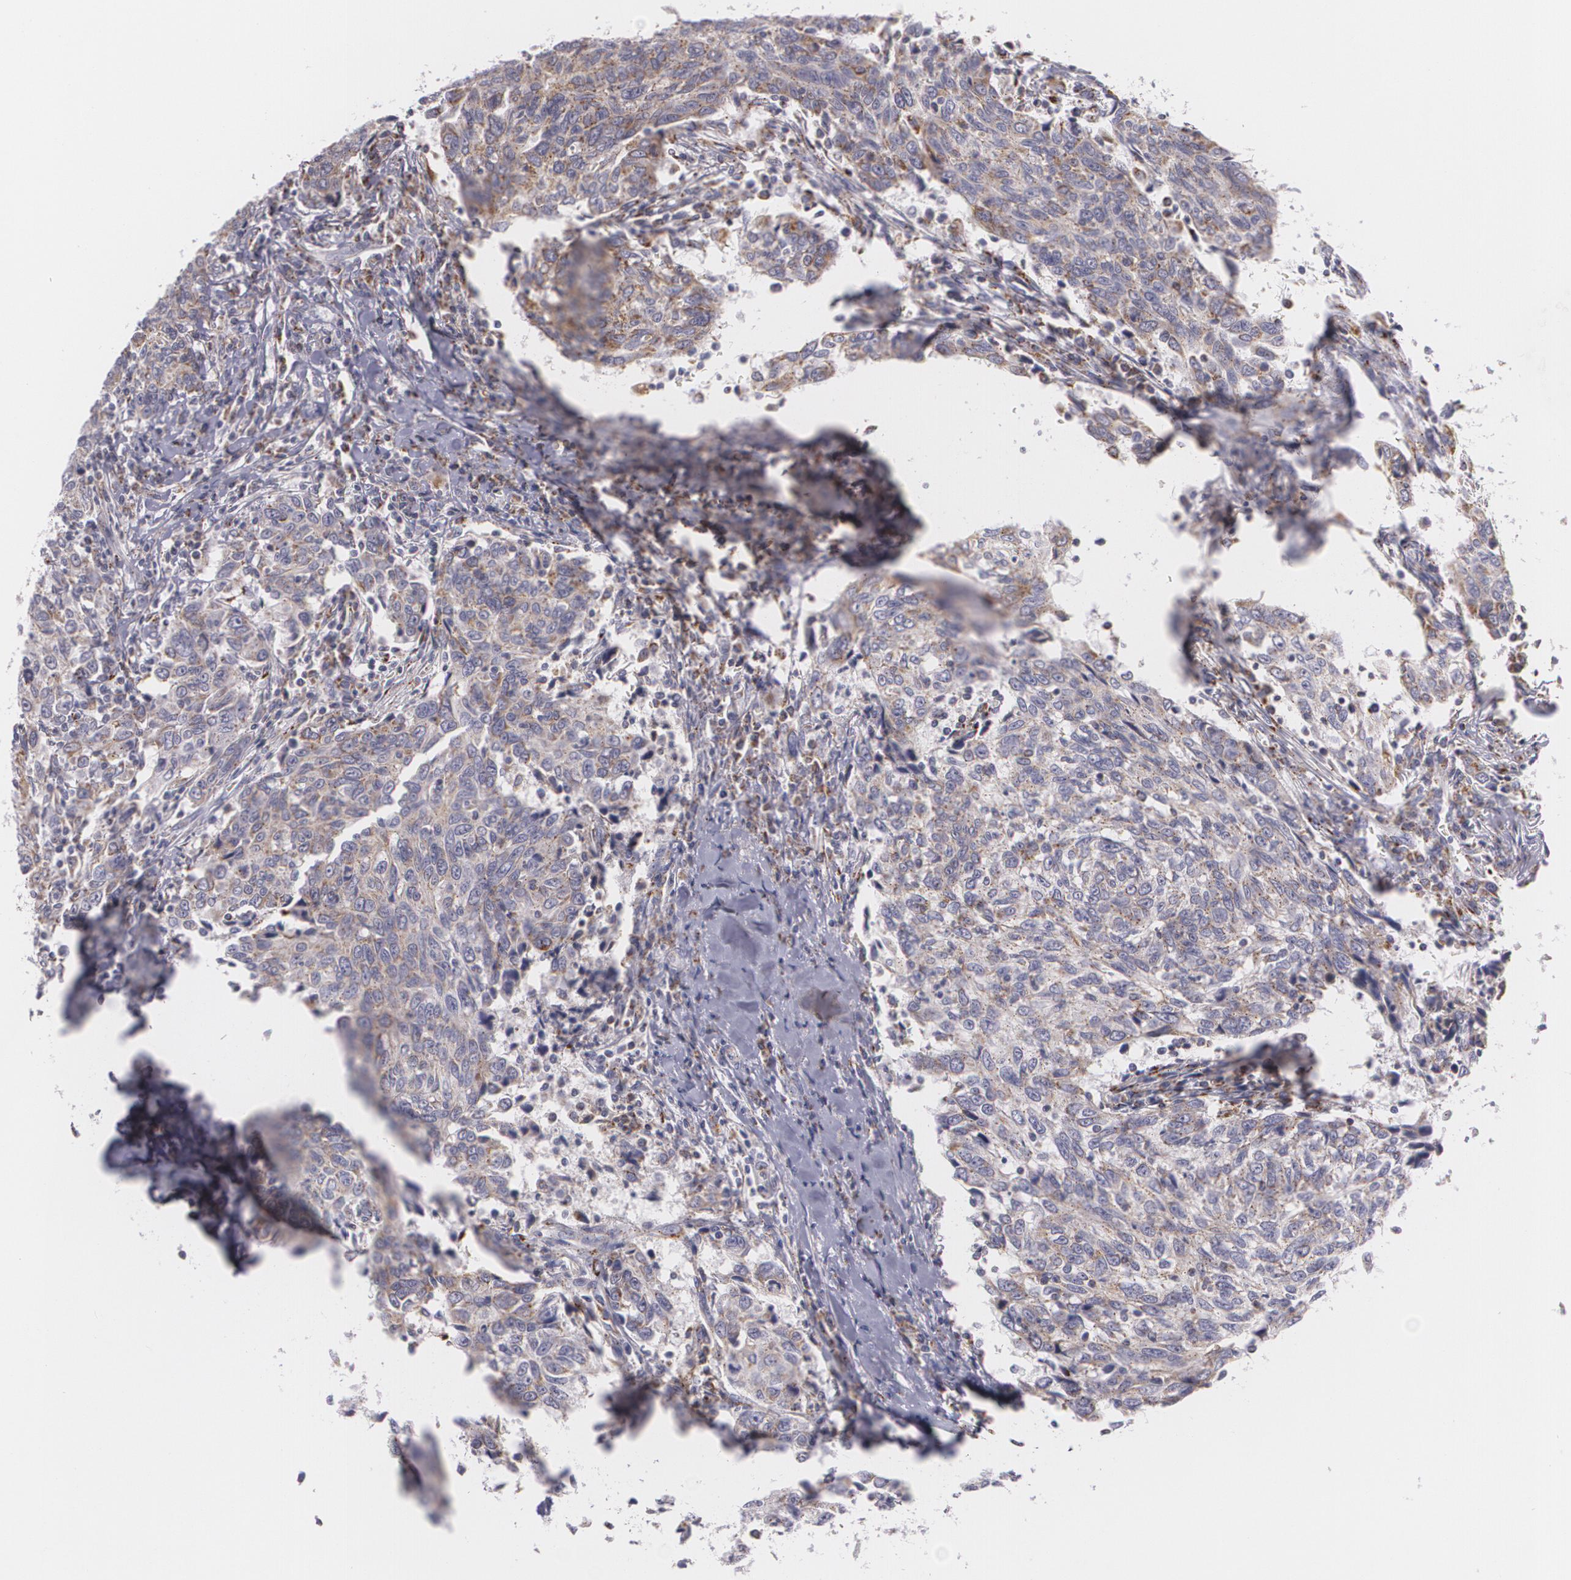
{"staining": {"intensity": "weak", "quantity": "25%-75%", "location": "cytoplasmic/membranous"}, "tissue": "breast cancer", "cell_type": "Tumor cells", "image_type": "cancer", "snomed": [{"axis": "morphology", "description": "Duct carcinoma"}, {"axis": "topography", "description": "Breast"}], "caption": "This photomicrograph demonstrates breast intraductal carcinoma stained with immunohistochemistry to label a protein in brown. The cytoplasmic/membranous of tumor cells show weak positivity for the protein. Nuclei are counter-stained blue.", "gene": "CILK1", "patient": {"sex": "female", "age": 50}}